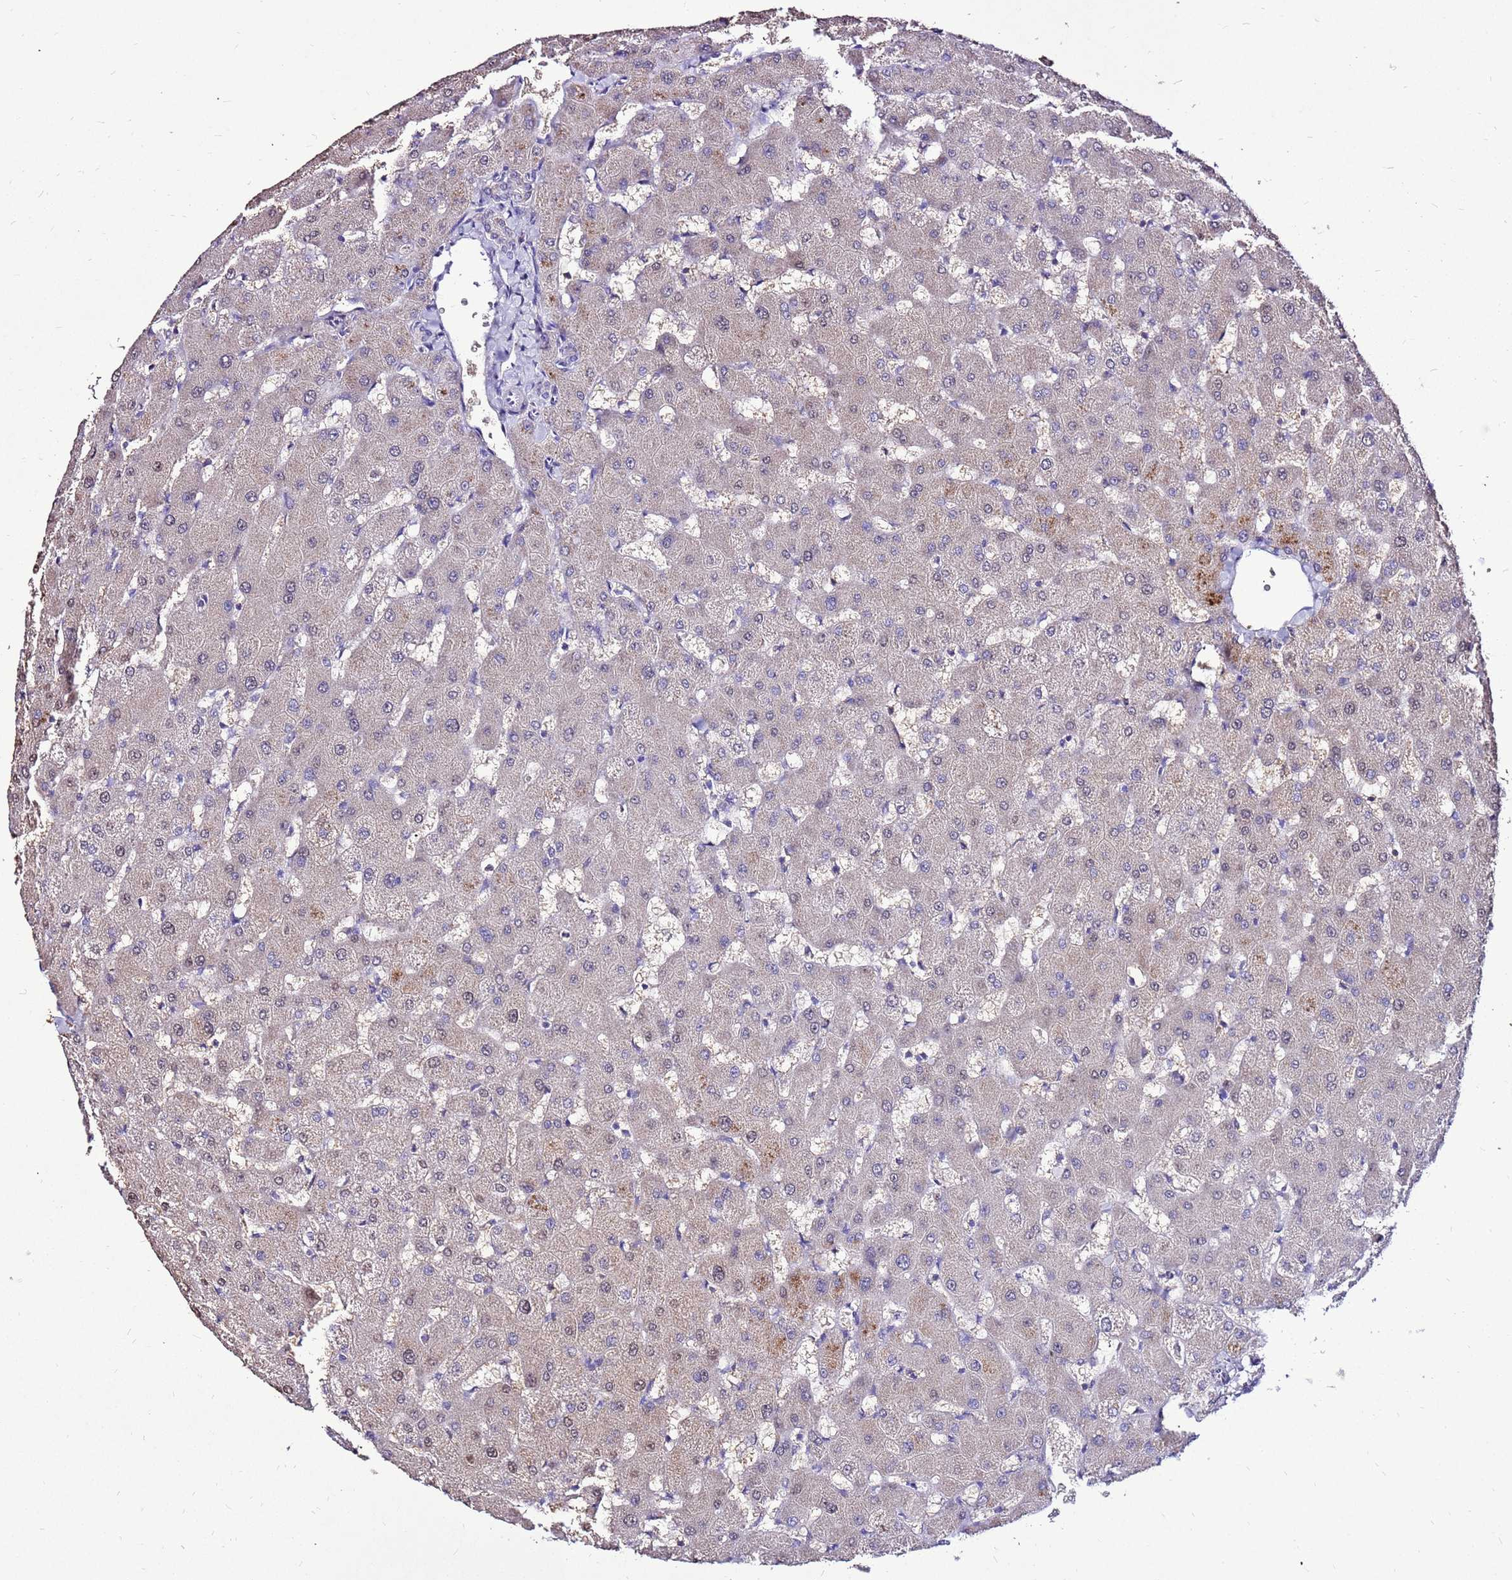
{"staining": {"intensity": "negative", "quantity": "none", "location": "none"}, "tissue": "liver", "cell_type": "Cholangiocytes", "image_type": "normal", "snomed": [{"axis": "morphology", "description": "Normal tissue, NOS"}, {"axis": "topography", "description": "Liver"}], "caption": "IHC photomicrograph of unremarkable liver: liver stained with DAB (3,3'-diaminobenzidine) reveals no significant protein expression in cholangiocytes. (Brightfield microscopy of DAB (3,3'-diaminobenzidine) immunohistochemistry (IHC) at high magnification).", "gene": "TMEM106C", "patient": {"sex": "female", "age": 63}}